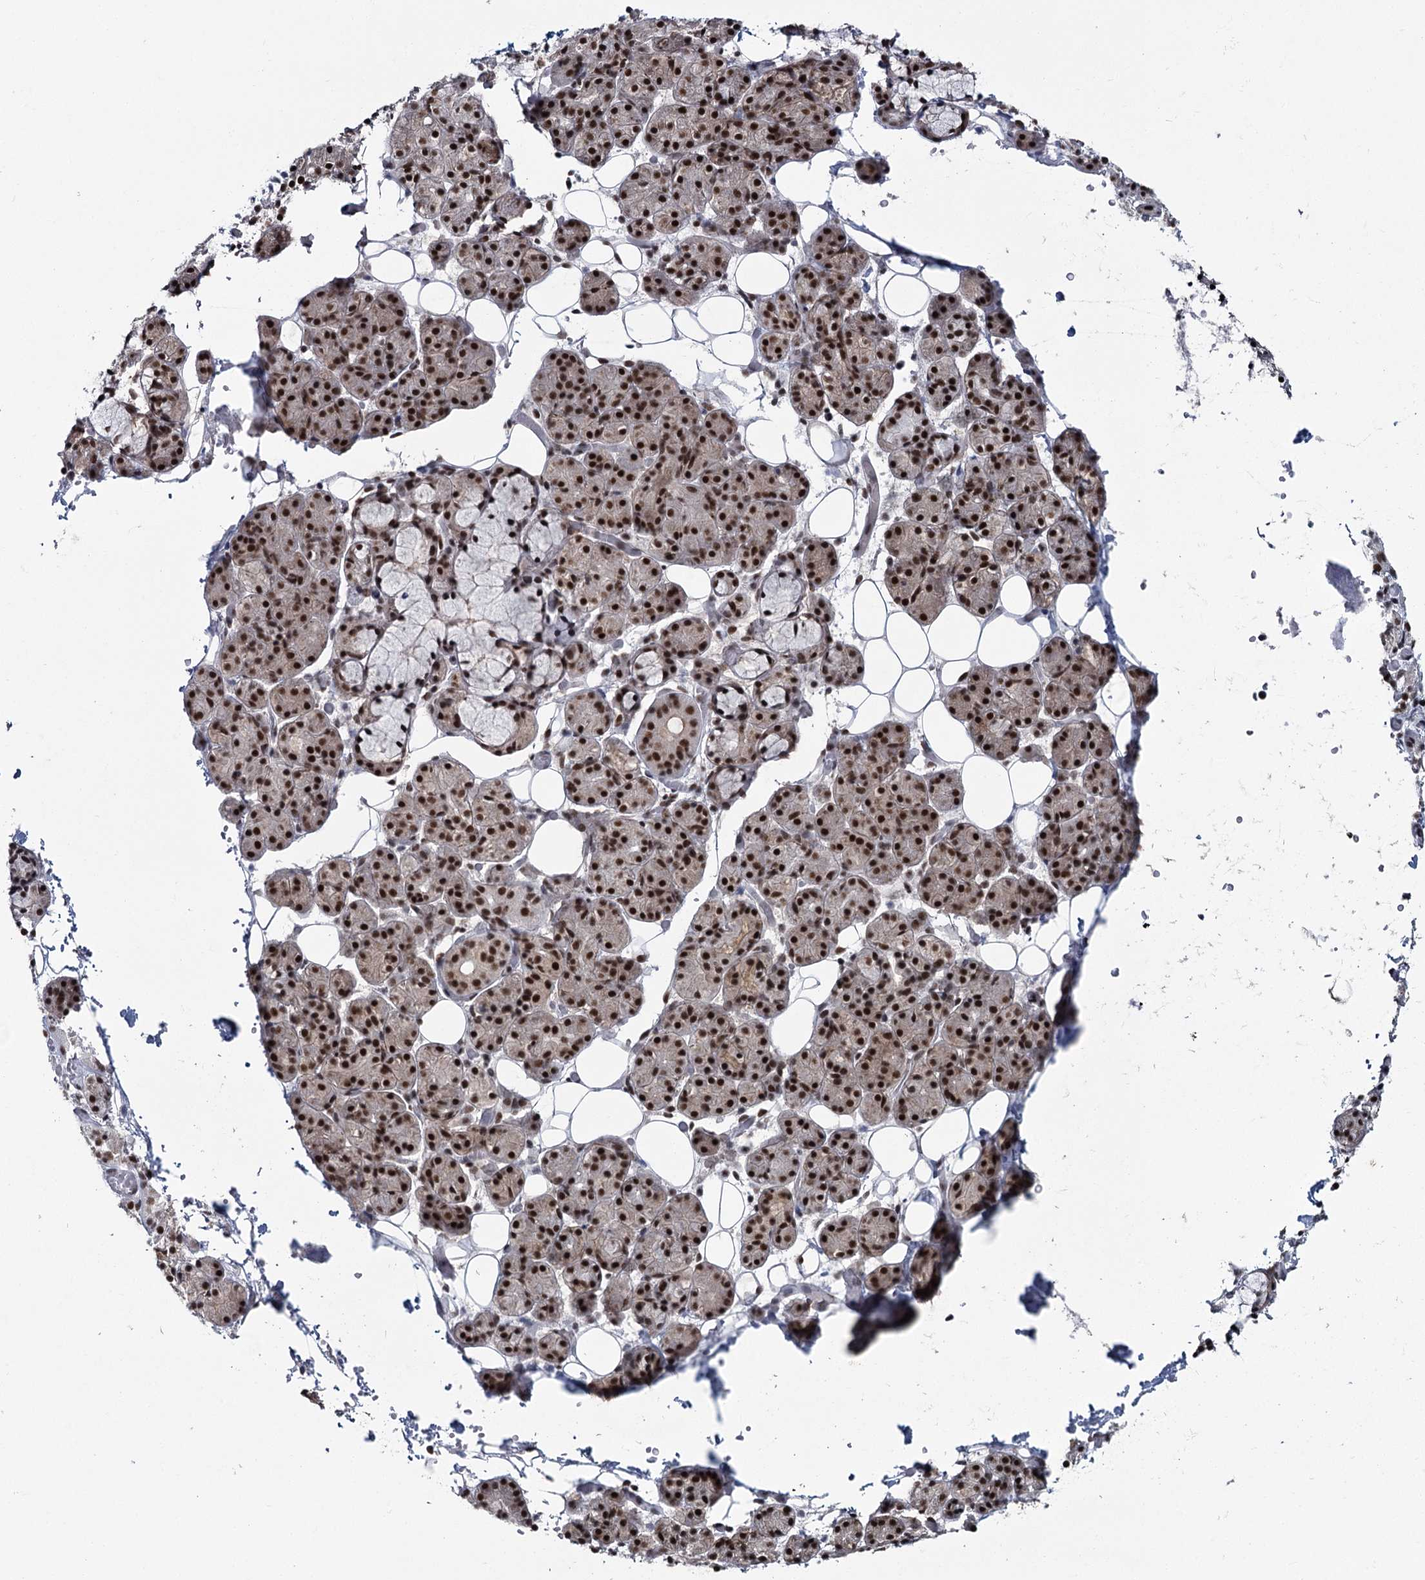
{"staining": {"intensity": "strong", "quantity": ">75%", "location": "nuclear"}, "tissue": "salivary gland", "cell_type": "Glandular cells", "image_type": "normal", "snomed": [{"axis": "morphology", "description": "Normal tissue, NOS"}, {"axis": "topography", "description": "Salivary gland"}], "caption": "A brown stain shows strong nuclear positivity of a protein in glandular cells of normal salivary gland. The staining was performed using DAB to visualize the protein expression in brown, while the nuclei were stained in blue with hematoxylin (Magnification: 20x).", "gene": "SCAF8", "patient": {"sex": "male", "age": 63}}